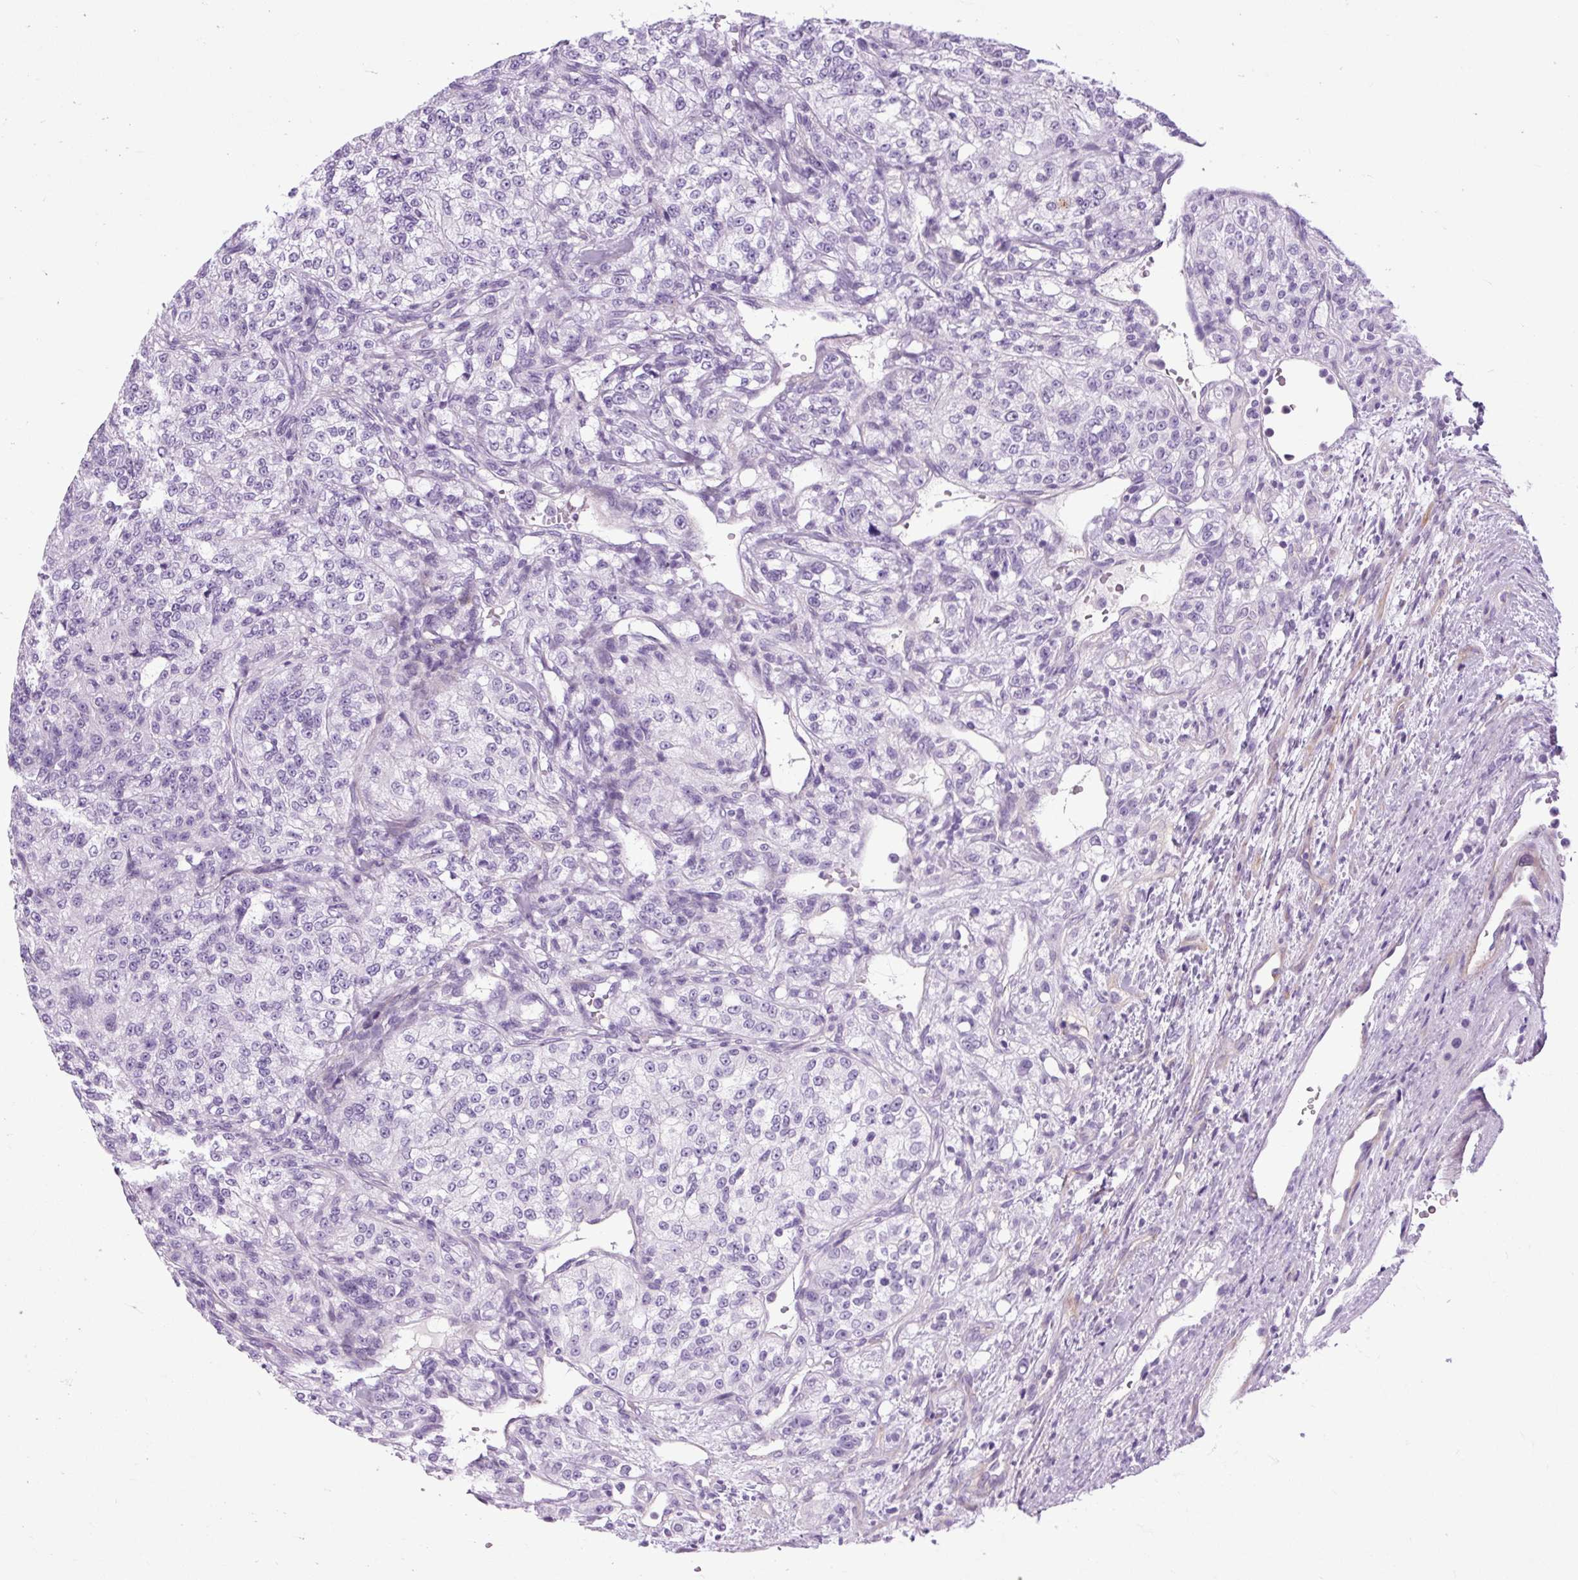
{"staining": {"intensity": "negative", "quantity": "none", "location": "none"}, "tissue": "renal cancer", "cell_type": "Tumor cells", "image_type": "cancer", "snomed": [{"axis": "morphology", "description": "Adenocarcinoma, NOS"}, {"axis": "topography", "description": "Kidney"}], "caption": "Renal adenocarcinoma stained for a protein using immunohistochemistry (IHC) shows no staining tumor cells.", "gene": "OOEP", "patient": {"sex": "female", "age": 63}}